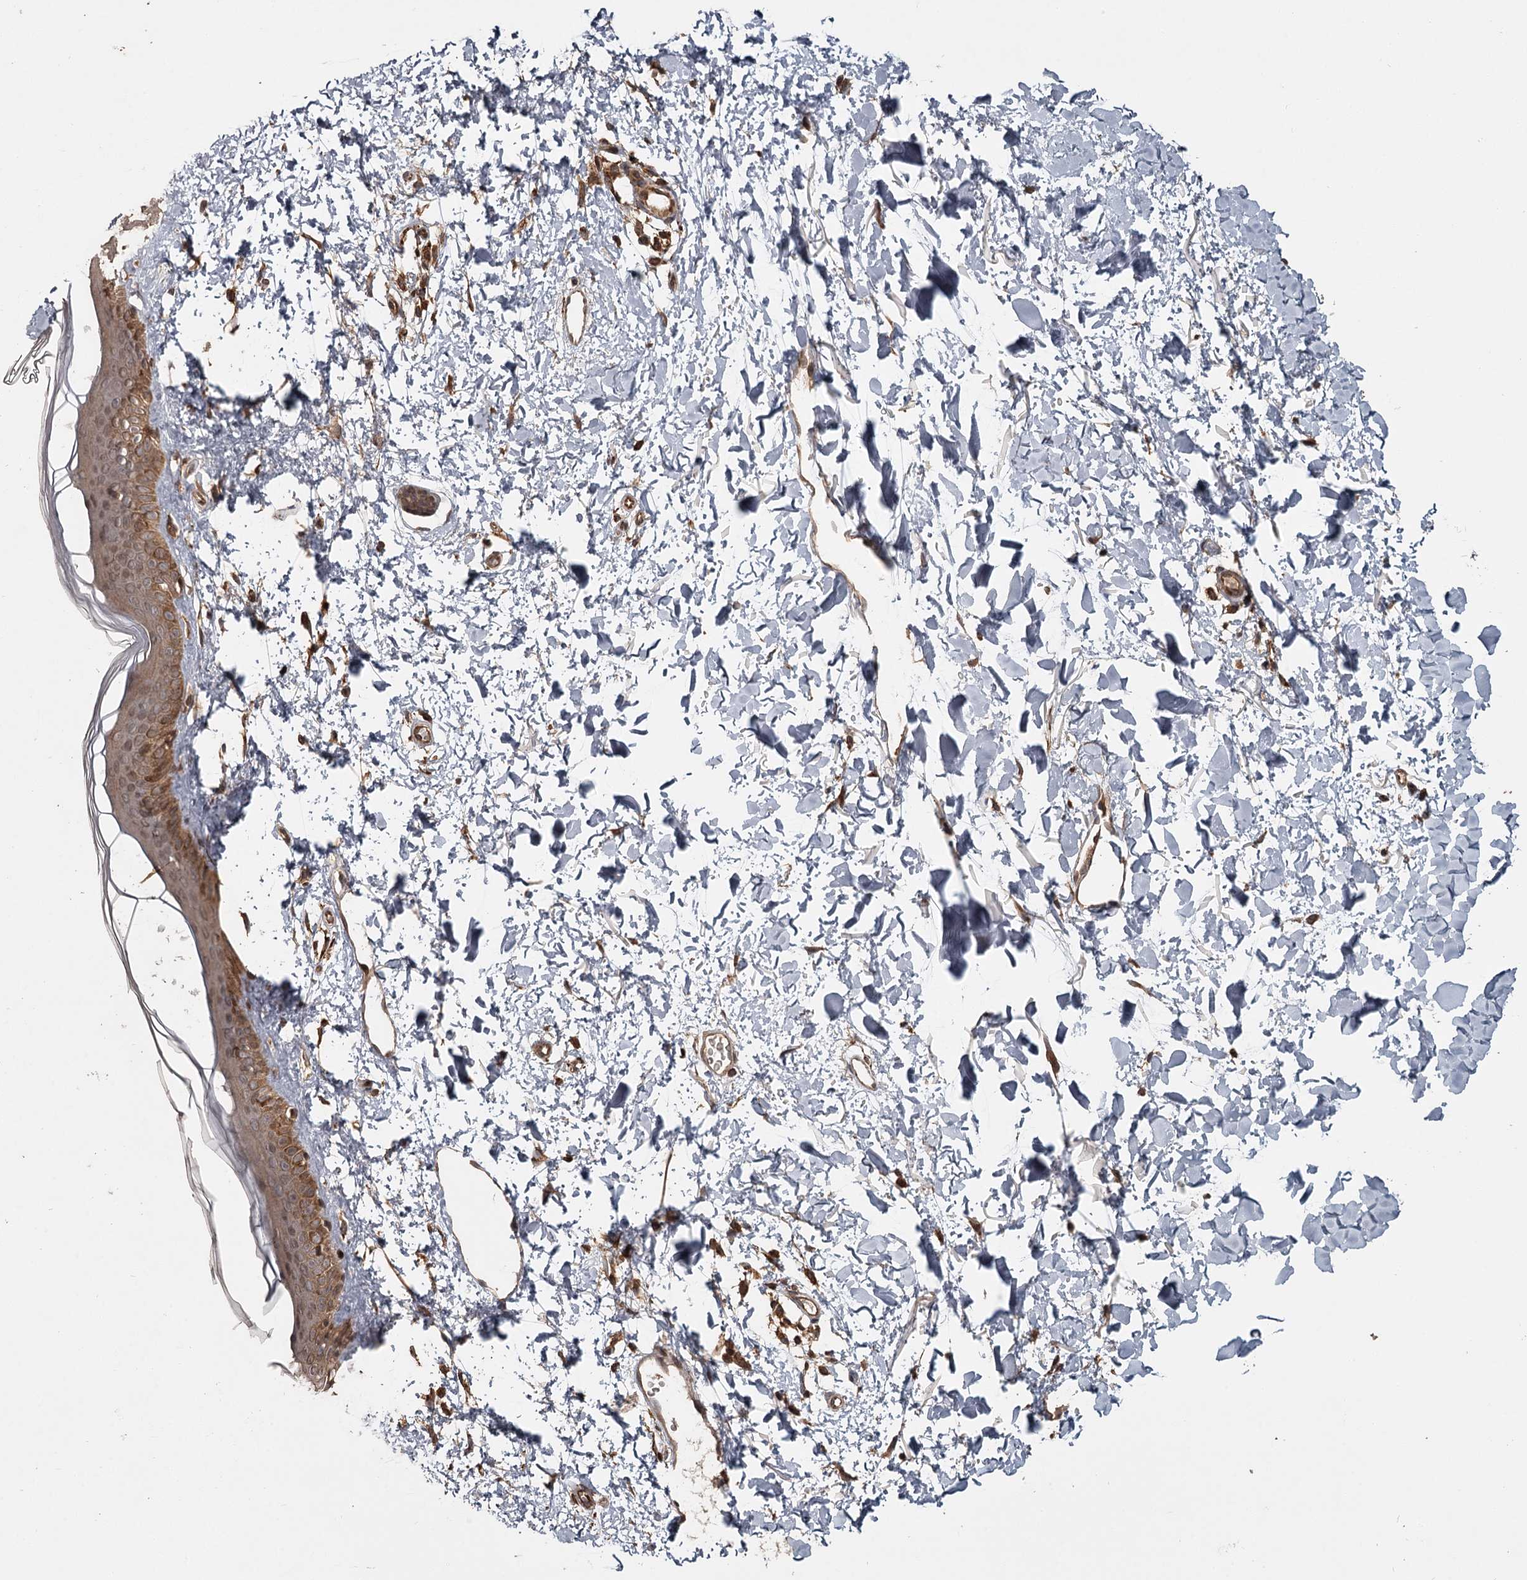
{"staining": {"intensity": "moderate", "quantity": ">75%", "location": "cytoplasmic/membranous"}, "tissue": "skin", "cell_type": "Fibroblasts", "image_type": "normal", "snomed": [{"axis": "morphology", "description": "Normal tissue, NOS"}, {"axis": "topography", "description": "Skin"}], "caption": "Immunohistochemistry (IHC) (DAB (3,3'-diaminobenzidine)) staining of normal human skin reveals moderate cytoplasmic/membranous protein expression in about >75% of fibroblasts.", "gene": "FAXC", "patient": {"sex": "female", "age": 58}}